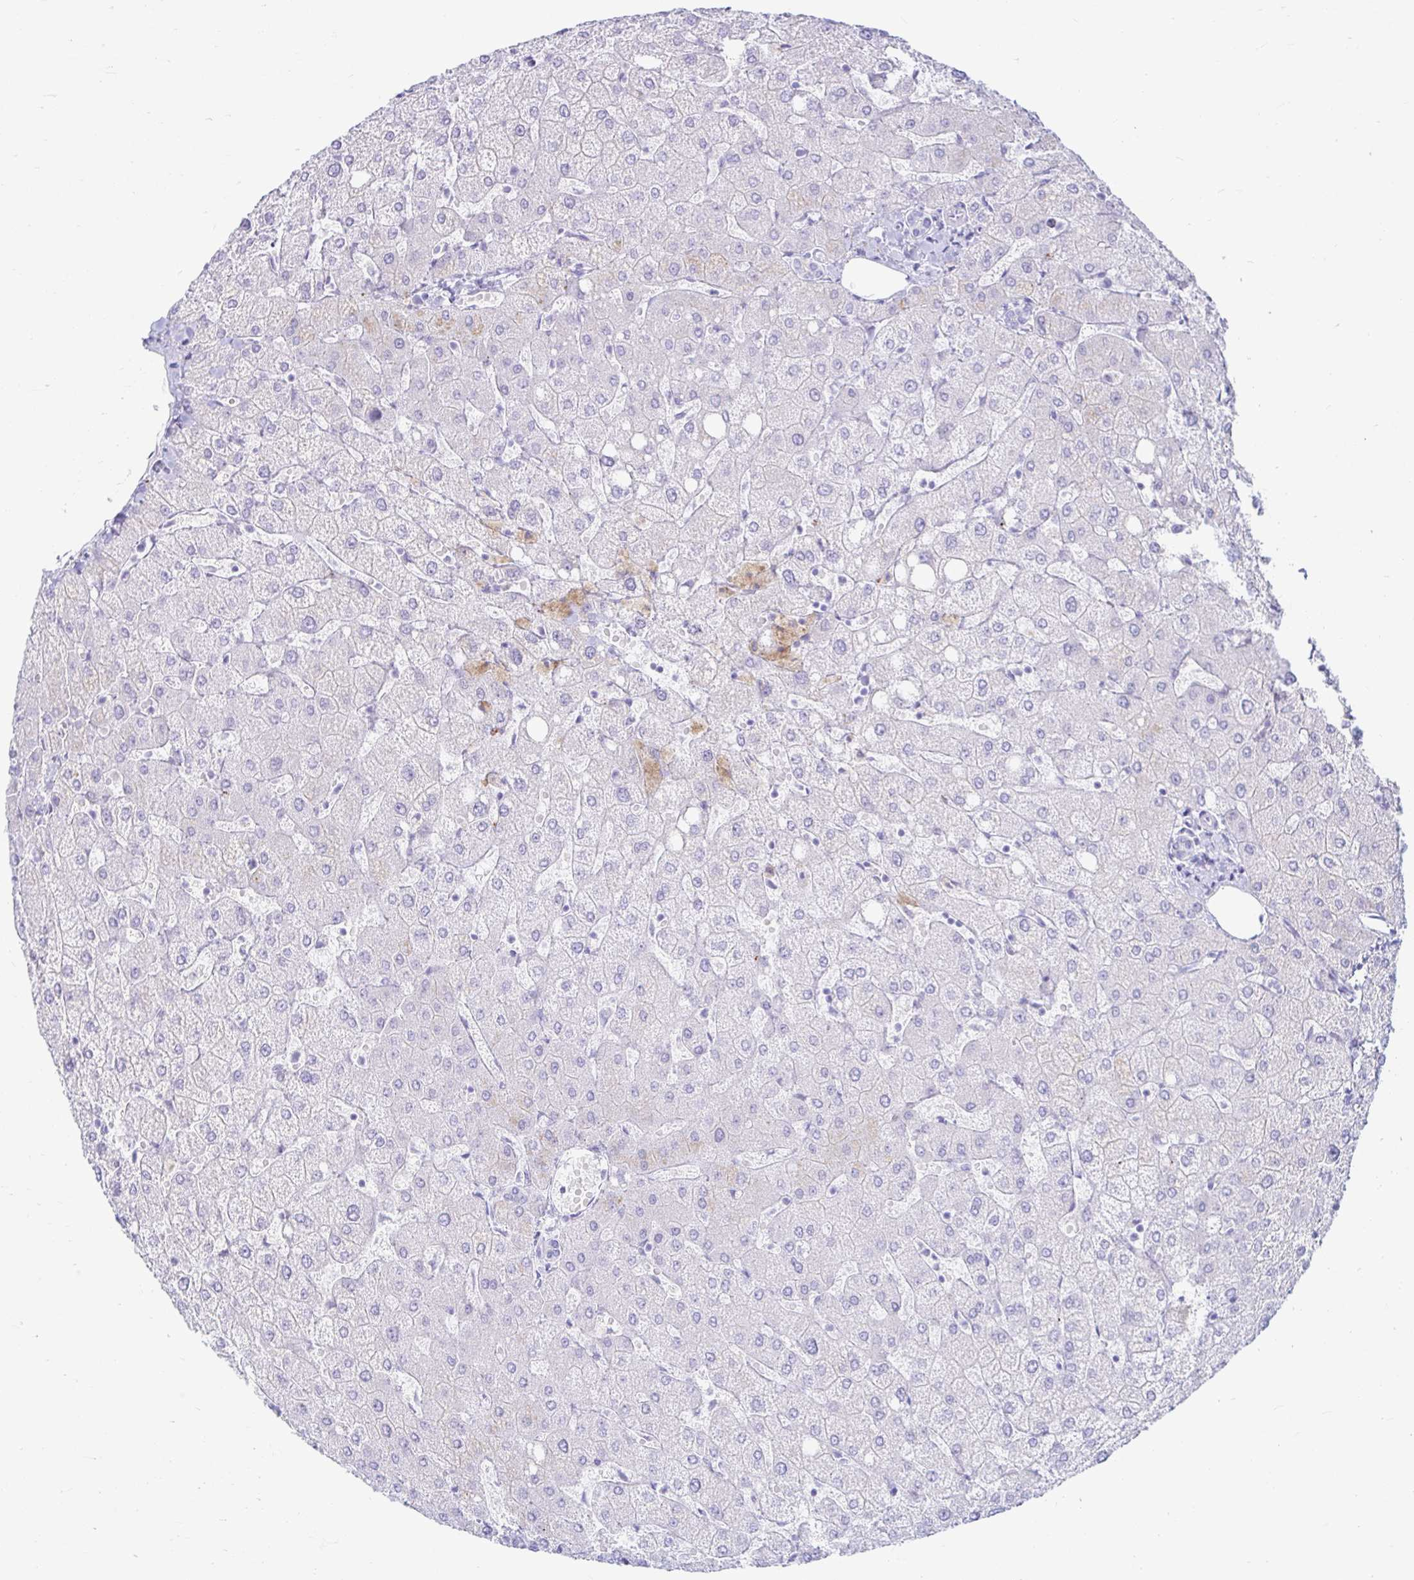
{"staining": {"intensity": "negative", "quantity": "none", "location": "none"}, "tissue": "liver", "cell_type": "Cholangiocytes", "image_type": "normal", "snomed": [{"axis": "morphology", "description": "Normal tissue, NOS"}, {"axis": "topography", "description": "Liver"}], "caption": "A histopathology image of human liver is negative for staining in cholangiocytes. Brightfield microscopy of IHC stained with DAB (3,3'-diaminobenzidine) (brown) and hematoxylin (blue), captured at high magnification.", "gene": "ERICH6", "patient": {"sex": "female", "age": 54}}